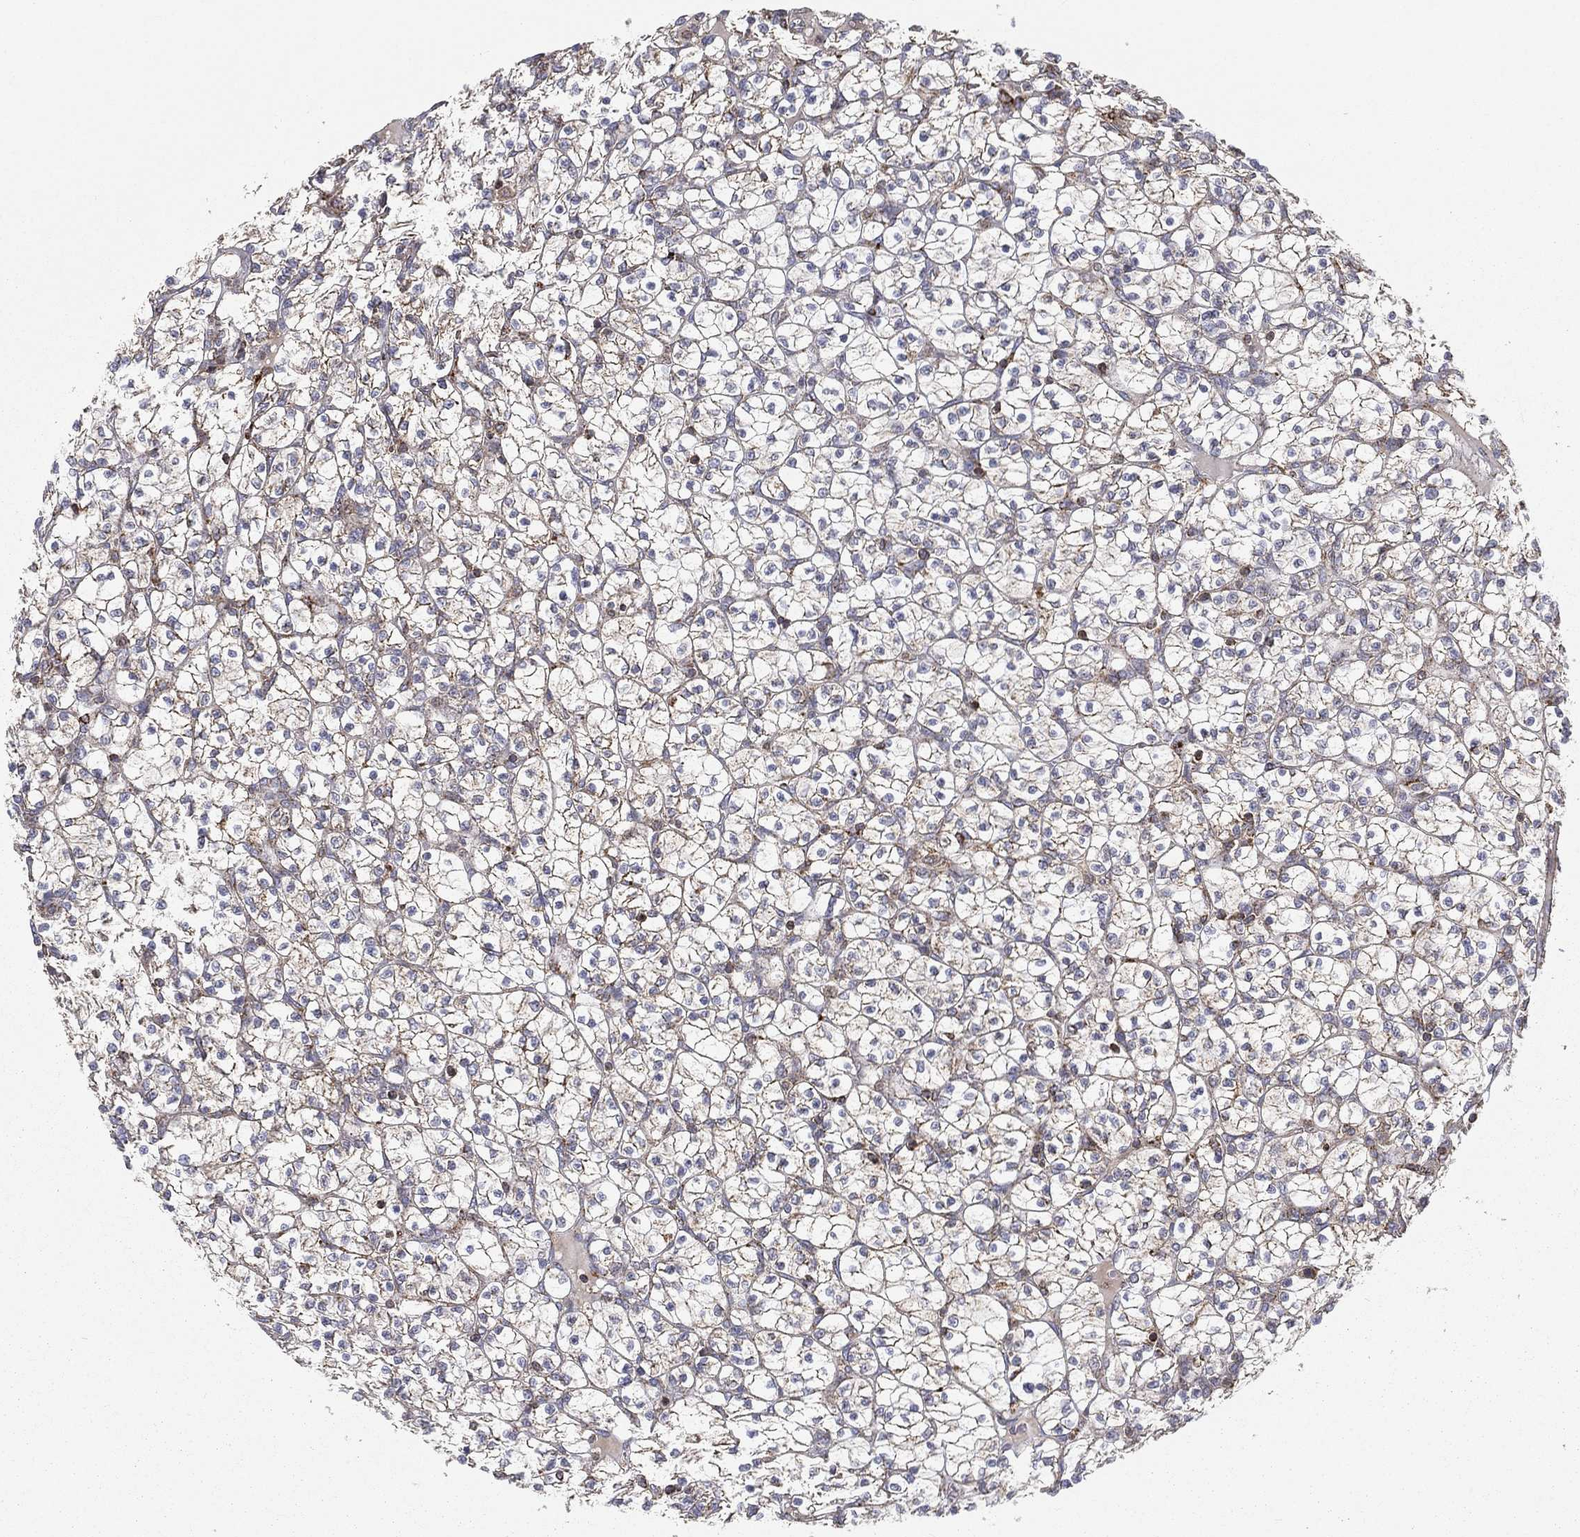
{"staining": {"intensity": "weak", "quantity": "25%-75%", "location": "cytoplasmic/membranous"}, "tissue": "renal cancer", "cell_type": "Tumor cells", "image_type": "cancer", "snomed": [{"axis": "morphology", "description": "Adenocarcinoma, NOS"}, {"axis": "topography", "description": "Kidney"}], "caption": "This histopathology image exhibits IHC staining of renal cancer (adenocarcinoma), with low weak cytoplasmic/membranous expression in approximately 25%-75% of tumor cells.", "gene": "RIN3", "patient": {"sex": "female", "age": 89}}